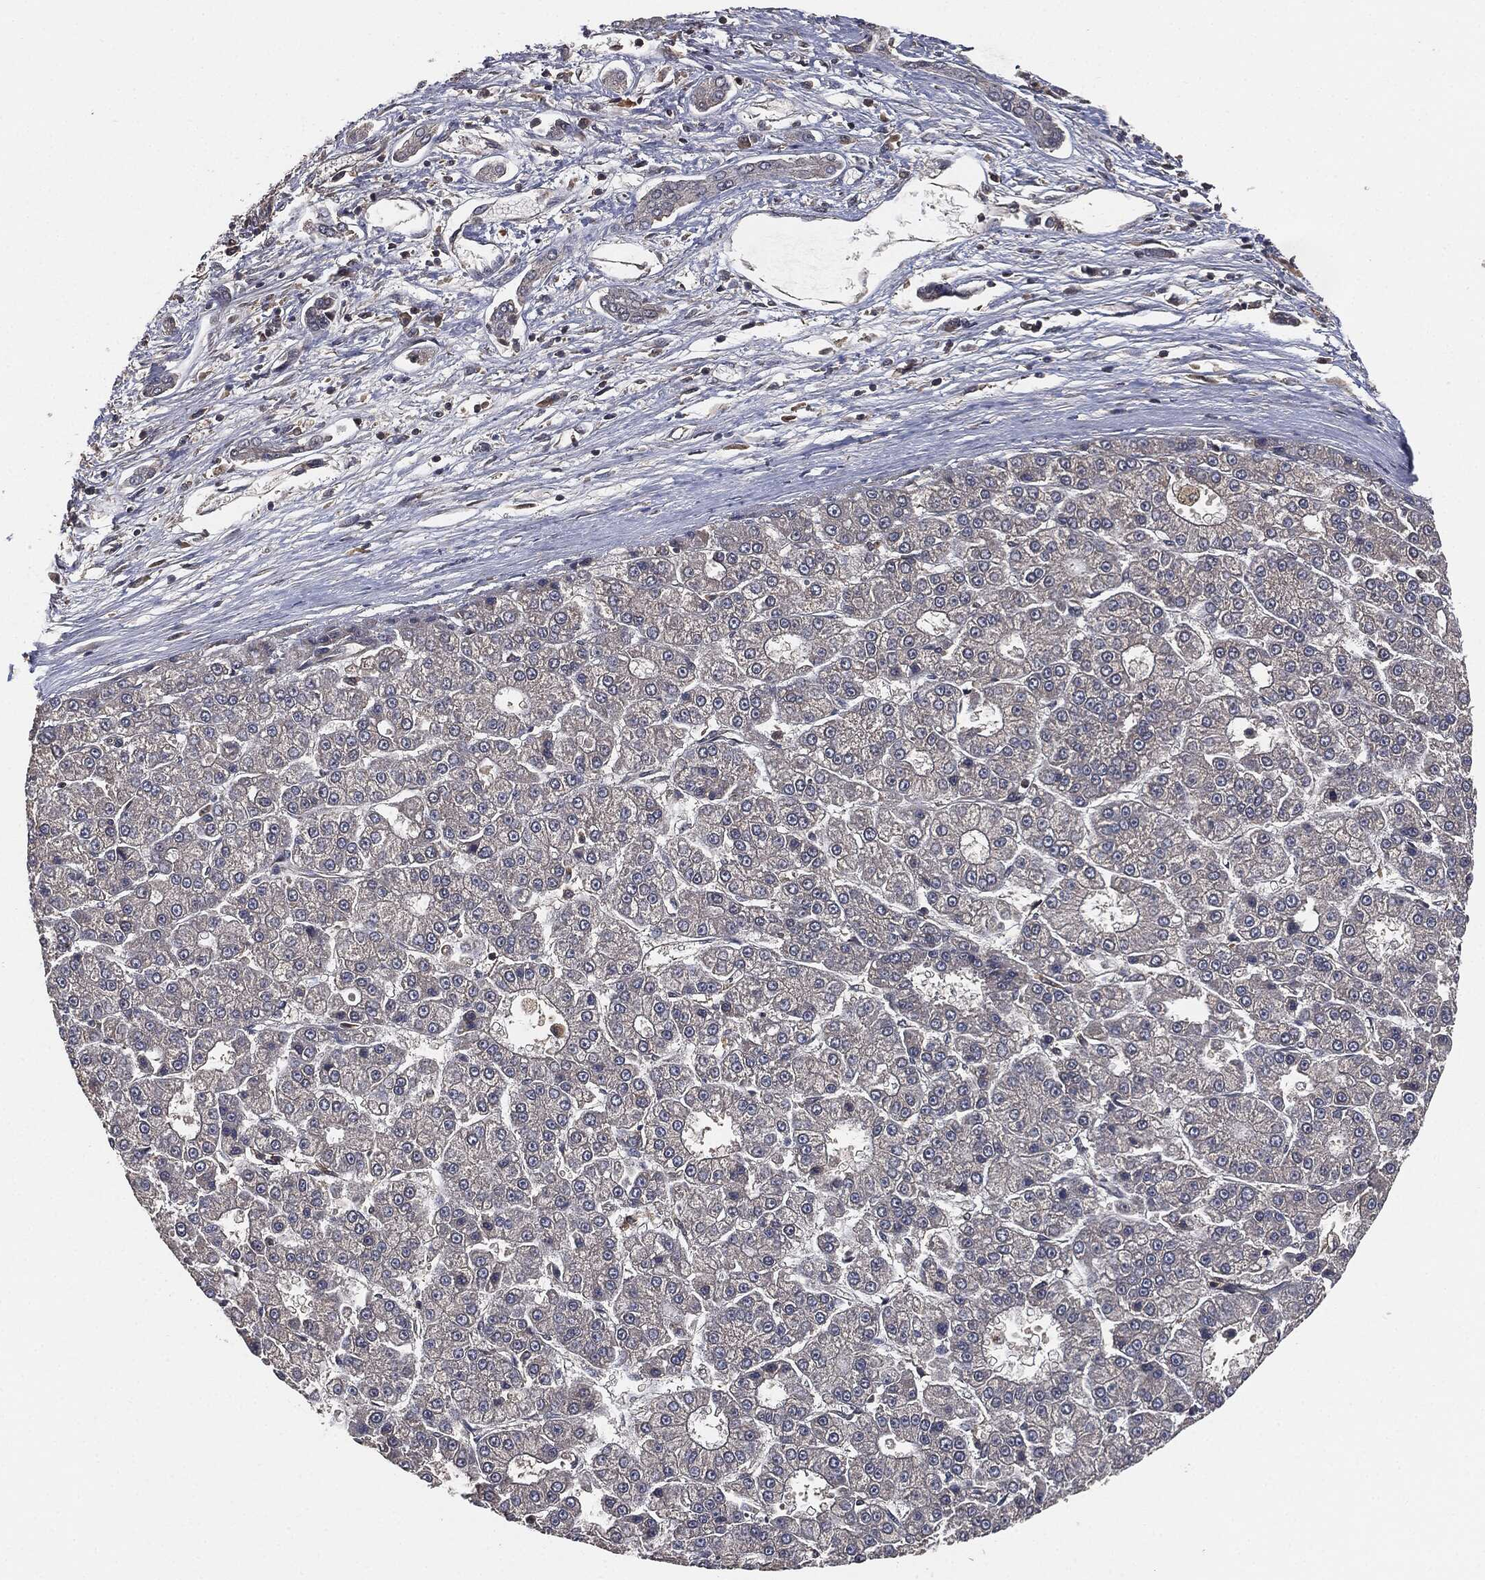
{"staining": {"intensity": "negative", "quantity": "none", "location": "none"}, "tissue": "liver cancer", "cell_type": "Tumor cells", "image_type": "cancer", "snomed": [{"axis": "morphology", "description": "Carcinoma, Hepatocellular, NOS"}, {"axis": "topography", "description": "Liver"}], "caption": "Tumor cells are negative for brown protein staining in hepatocellular carcinoma (liver).", "gene": "ERBIN", "patient": {"sex": "male", "age": 70}}